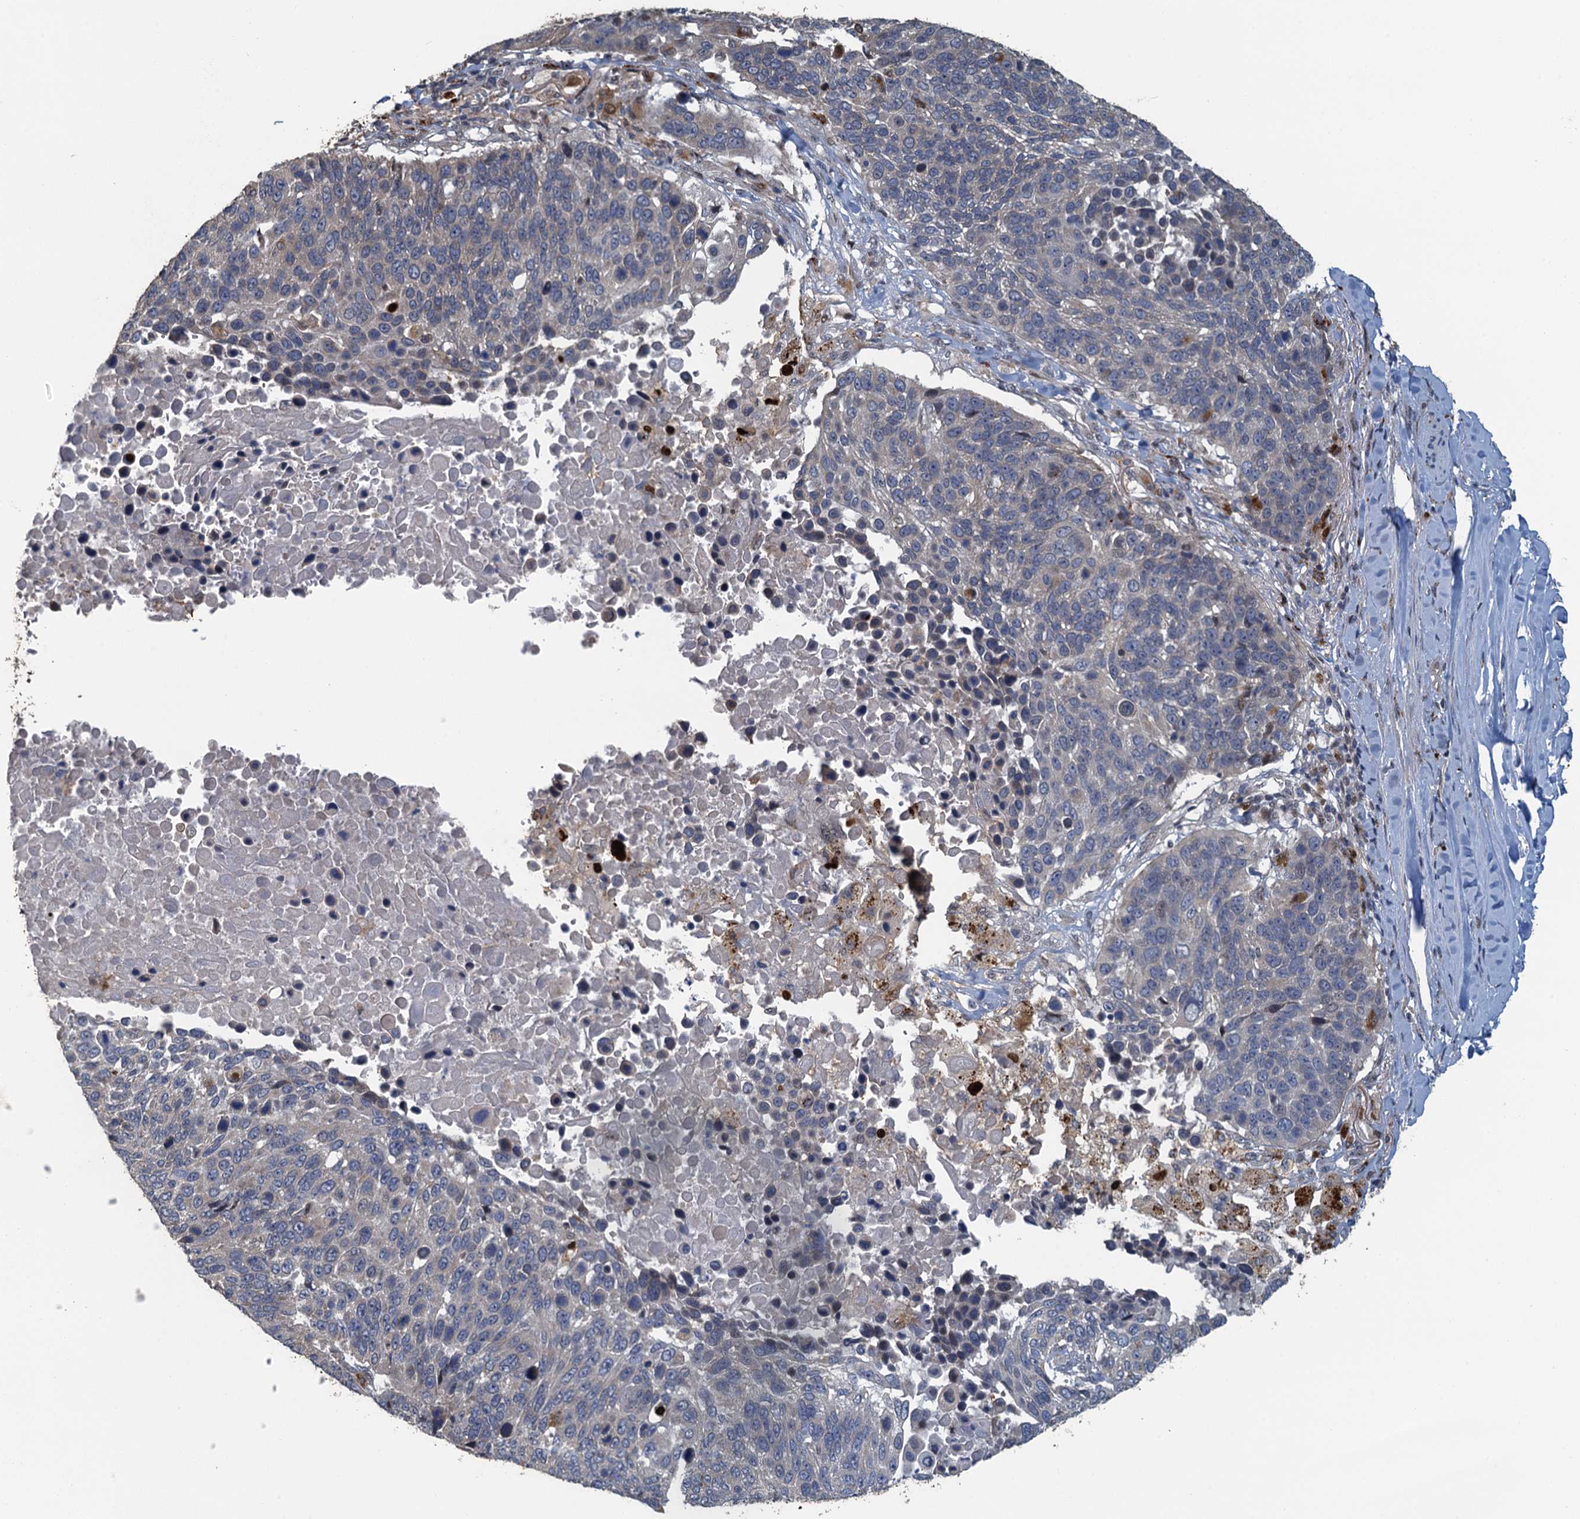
{"staining": {"intensity": "negative", "quantity": "none", "location": "none"}, "tissue": "lung cancer", "cell_type": "Tumor cells", "image_type": "cancer", "snomed": [{"axis": "morphology", "description": "Normal tissue, NOS"}, {"axis": "morphology", "description": "Squamous cell carcinoma, NOS"}, {"axis": "topography", "description": "Lymph node"}, {"axis": "topography", "description": "Lung"}], "caption": "High power microscopy photomicrograph of an immunohistochemistry (IHC) histopathology image of lung cancer (squamous cell carcinoma), revealing no significant expression in tumor cells.", "gene": "AGRN", "patient": {"sex": "male", "age": 66}}